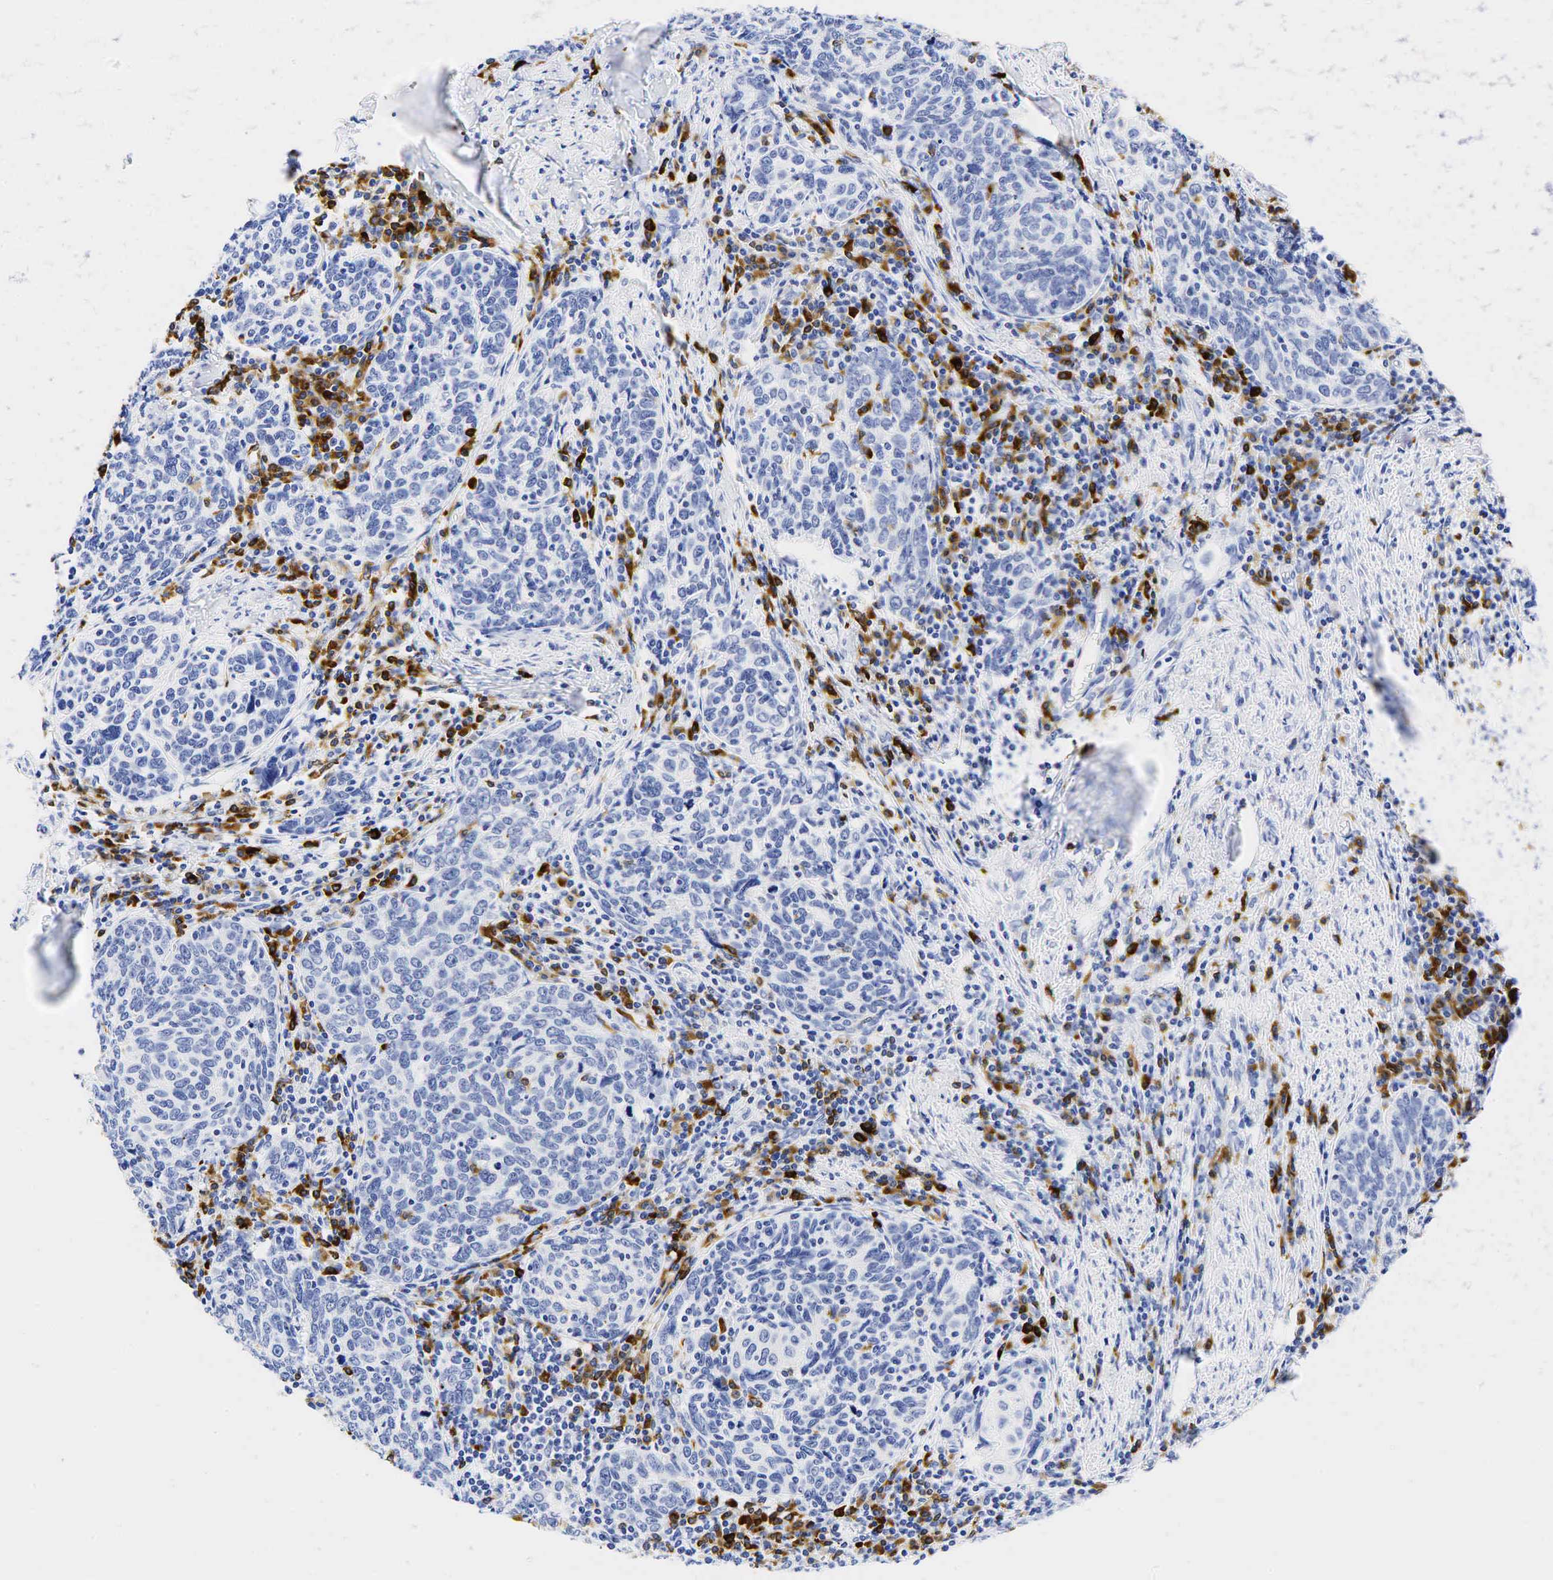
{"staining": {"intensity": "negative", "quantity": "none", "location": "none"}, "tissue": "cervical cancer", "cell_type": "Tumor cells", "image_type": "cancer", "snomed": [{"axis": "morphology", "description": "Squamous cell carcinoma, NOS"}, {"axis": "topography", "description": "Cervix"}], "caption": "The photomicrograph shows no staining of tumor cells in squamous cell carcinoma (cervical).", "gene": "CD79A", "patient": {"sex": "female", "age": 41}}